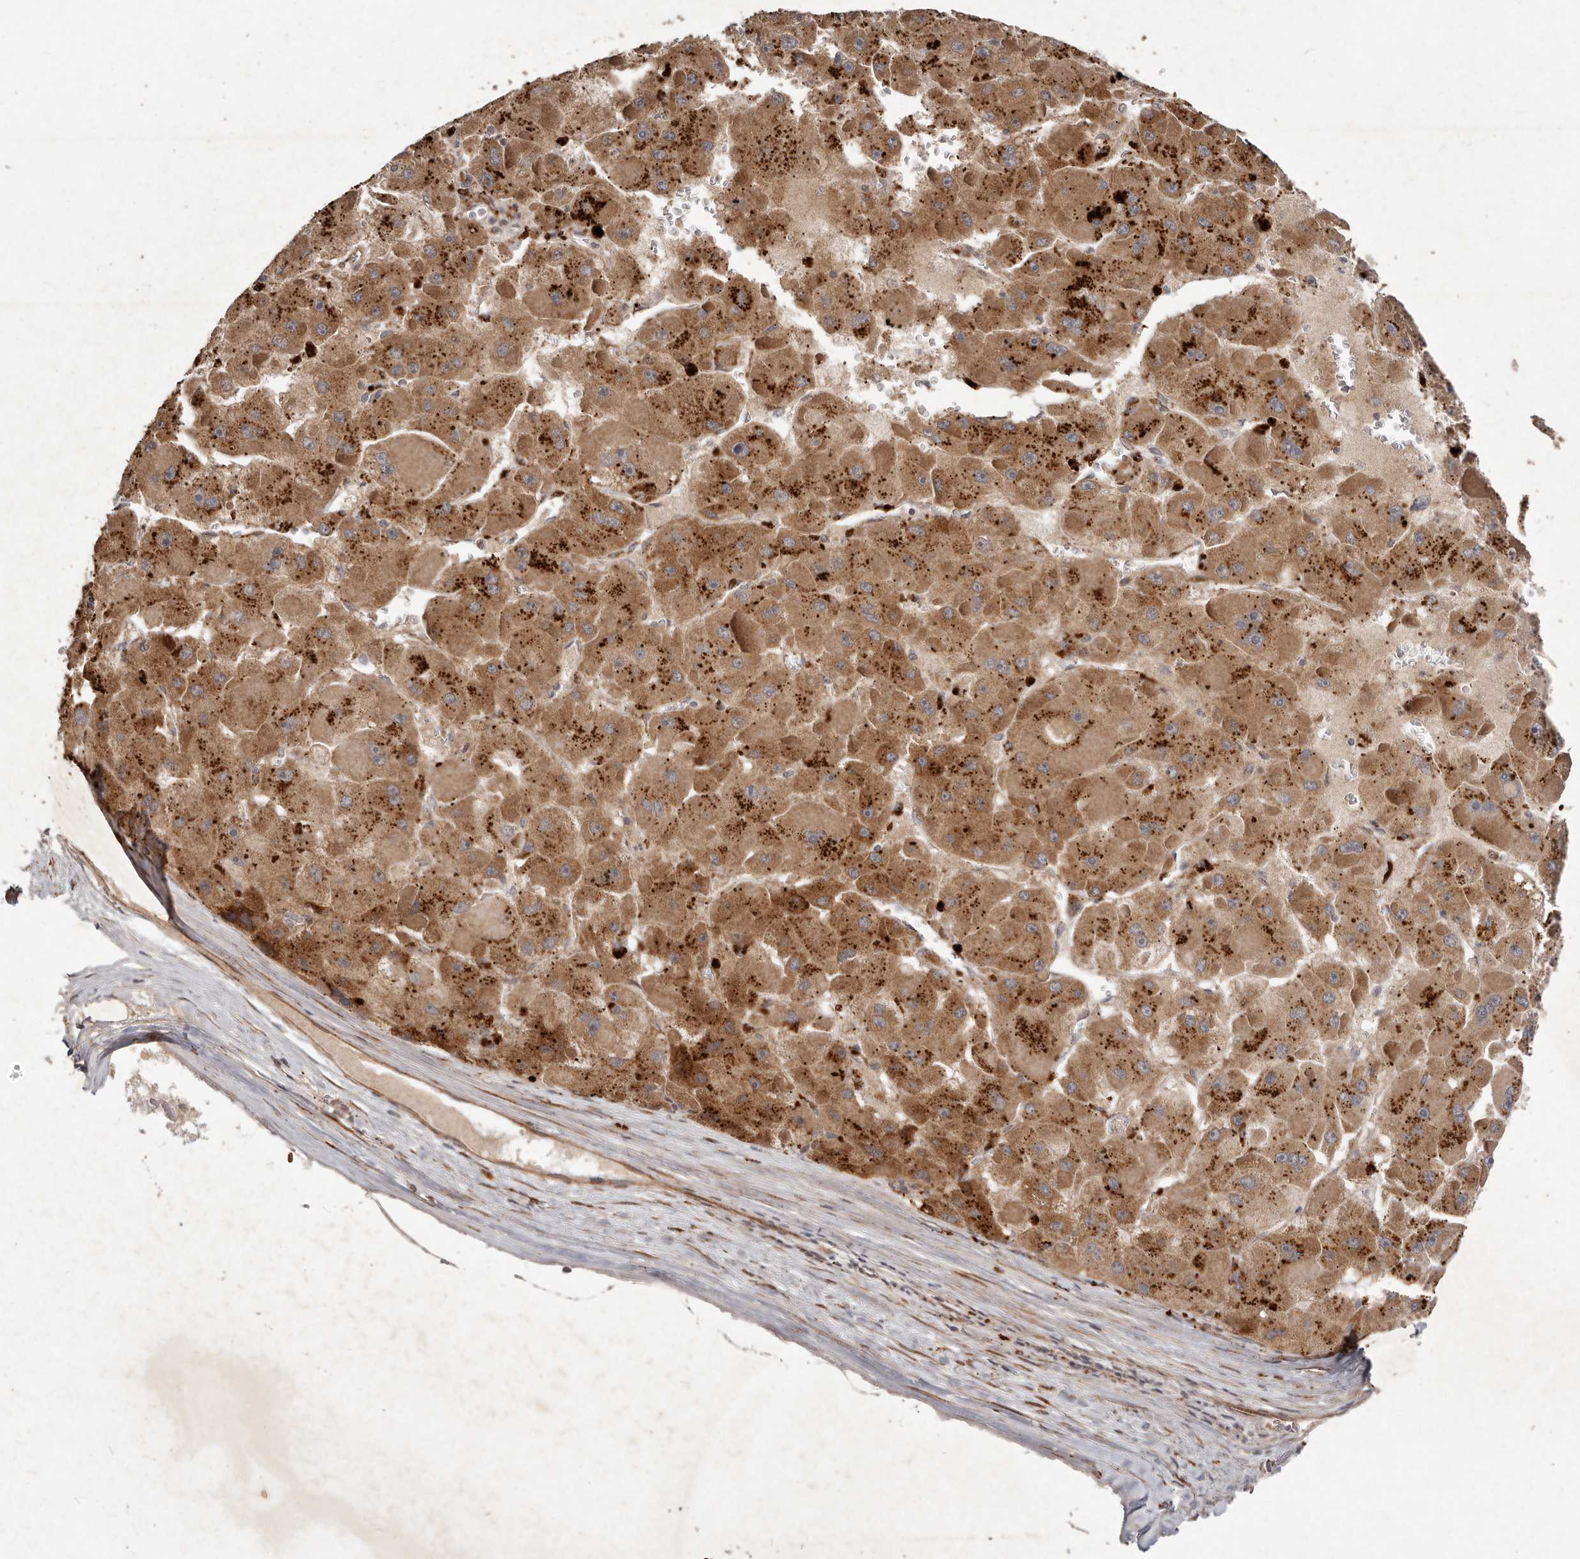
{"staining": {"intensity": "moderate", "quantity": ">75%", "location": "cytoplasmic/membranous"}, "tissue": "liver cancer", "cell_type": "Tumor cells", "image_type": "cancer", "snomed": [{"axis": "morphology", "description": "Carcinoma, Hepatocellular, NOS"}, {"axis": "topography", "description": "Liver"}], "caption": "Protein analysis of hepatocellular carcinoma (liver) tissue exhibits moderate cytoplasmic/membranous staining in about >75% of tumor cells.", "gene": "PLOD2", "patient": {"sex": "female", "age": 73}}